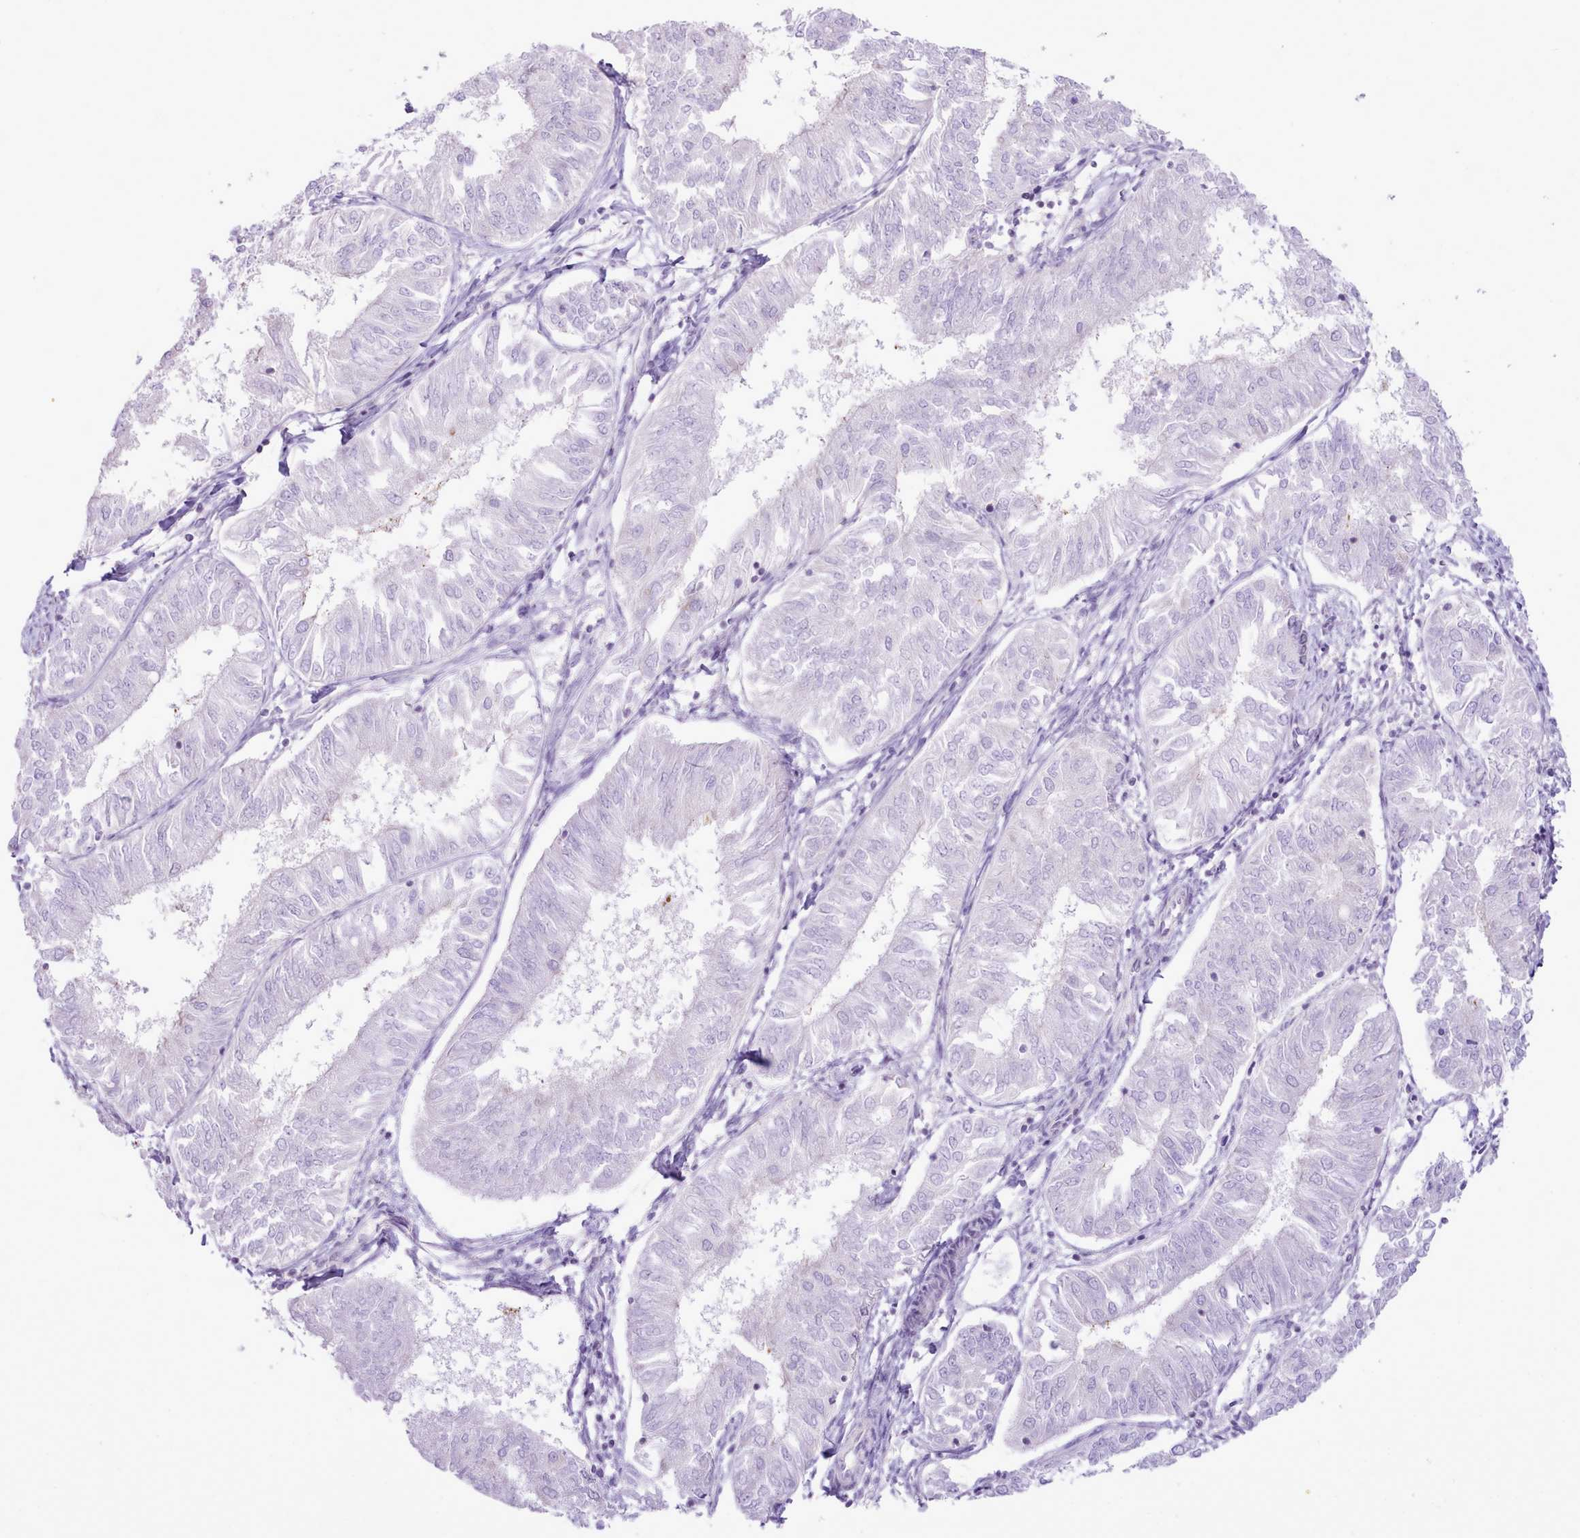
{"staining": {"intensity": "negative", "quantity": "none", "location": "none"}, "tissue": "endometrial cancer", "cell_type": "Tumor cells", "image_type": "cancer", "snomed": [{"axis": "morphology", "description": "Adenocarcinoma, NOS"}, {"axis": "topography", "description": "Endometrium"}], "caption": "The image demonstrates no staining of tumor cells in adenocarcinoma (endometrial). (Stains: DAB (3,3'-diaminobenzidine) IHC with hematoxylin counter stain, Microscopy: brightfield microscopy at high magnification).", "gene": "MDFI", "patient": {"sex": "female", "age": 58}}